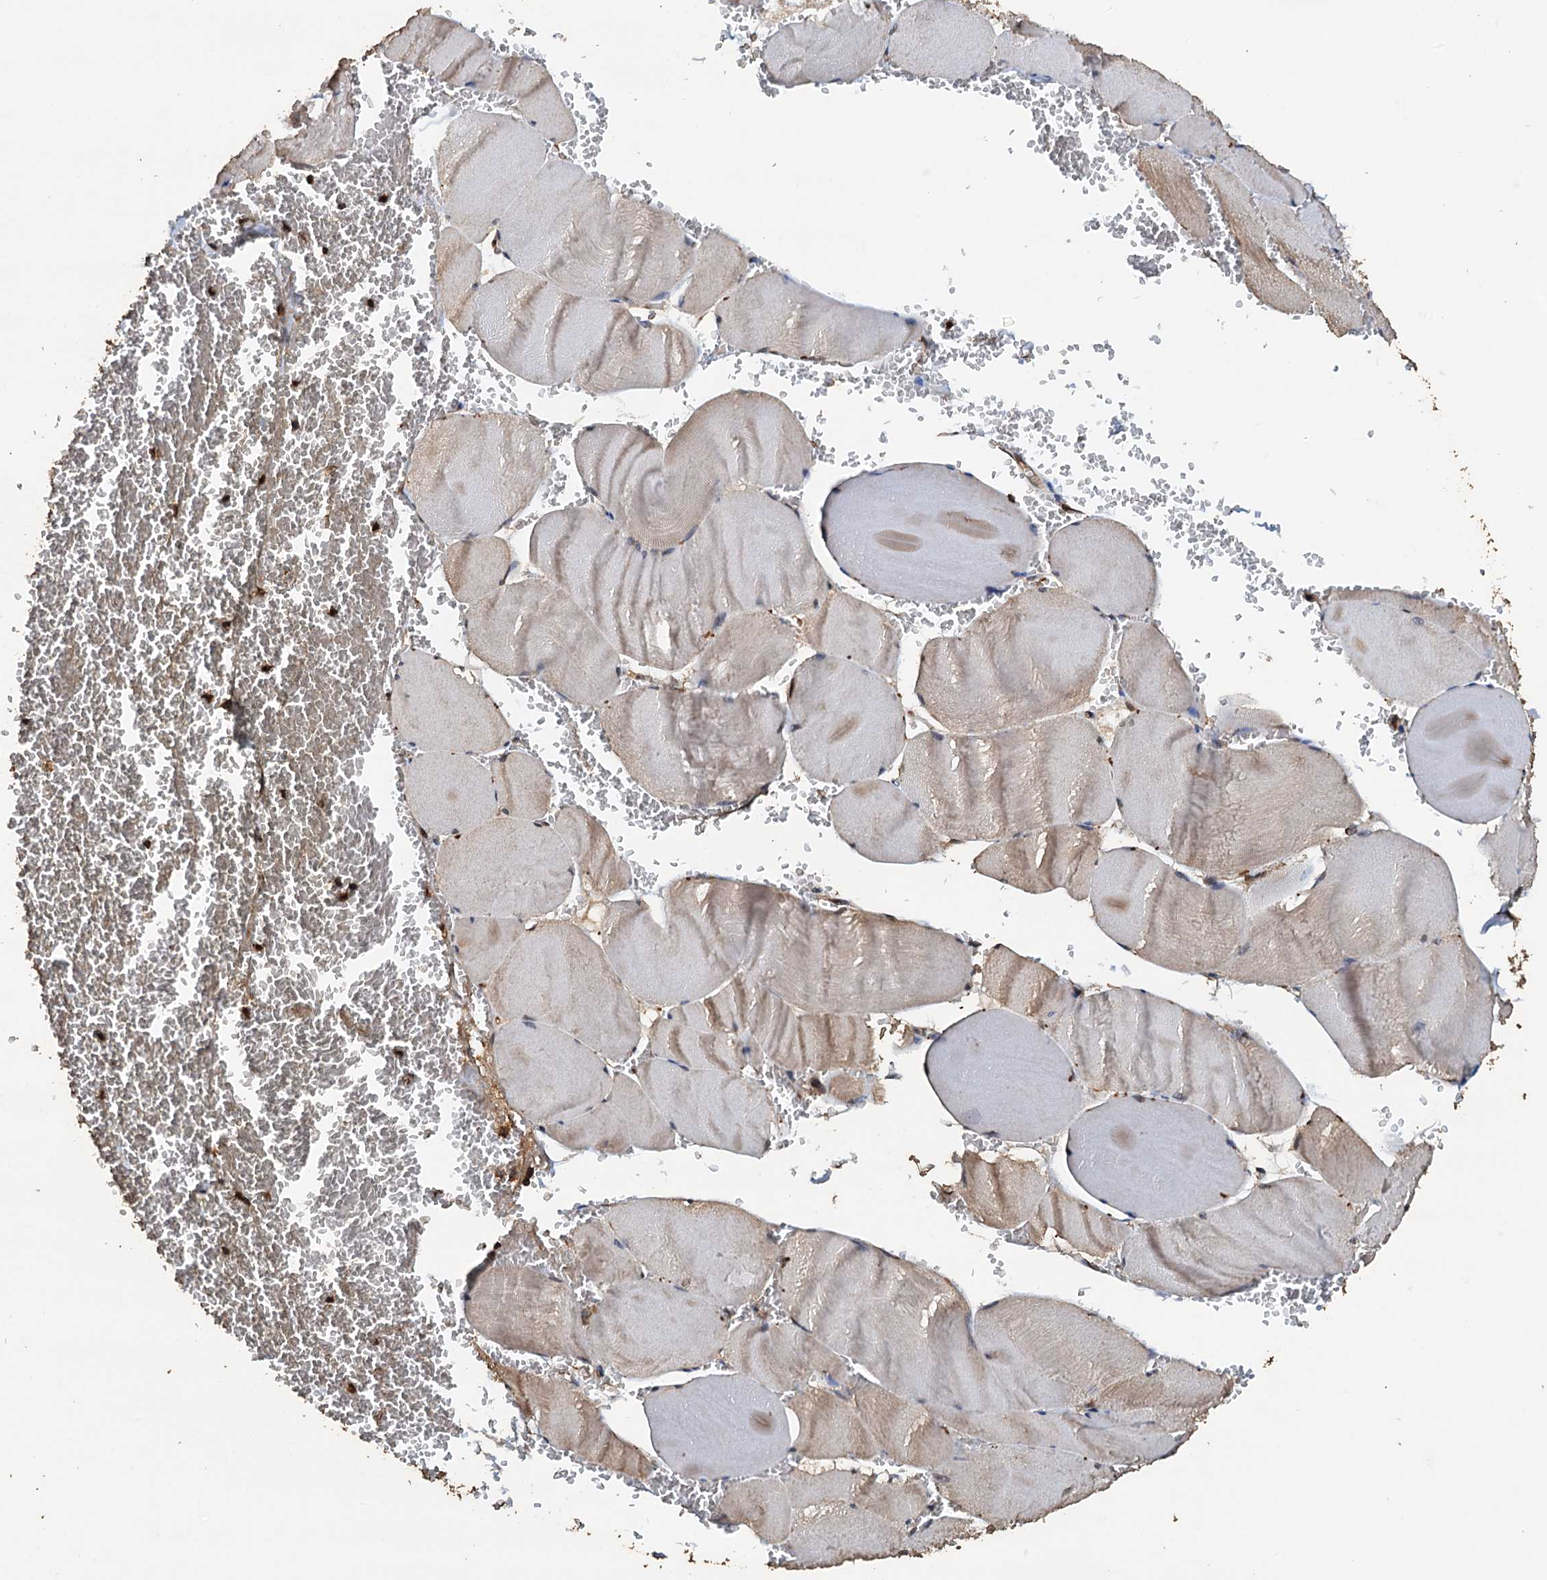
{"staining": {"intensity": "negative", "quantity": "none", "location": "none"}, "tissue": "skeletal muscle", "cell_type": "Myocytes", "image_type": "normal", "snomed": [{"axis": "morphology", "description": "Normal tissue, NOS"}, {"axis": "morphology", "description": "Basal cell carcinoma"}, {"axis": "topography", "description": "Skeletal muscle"}], "caption": "Immunohistochemistry micrograph of normal skeletal muscle stained for a protein (brown), which reveals no positivity in myocytes. (DAB (3,3'-diaminobenzidine) IHC visualized using brightfield microscopy, high magnification).", "gene": "PSMD9", "patient": {"sex": "female", "age": 64}}